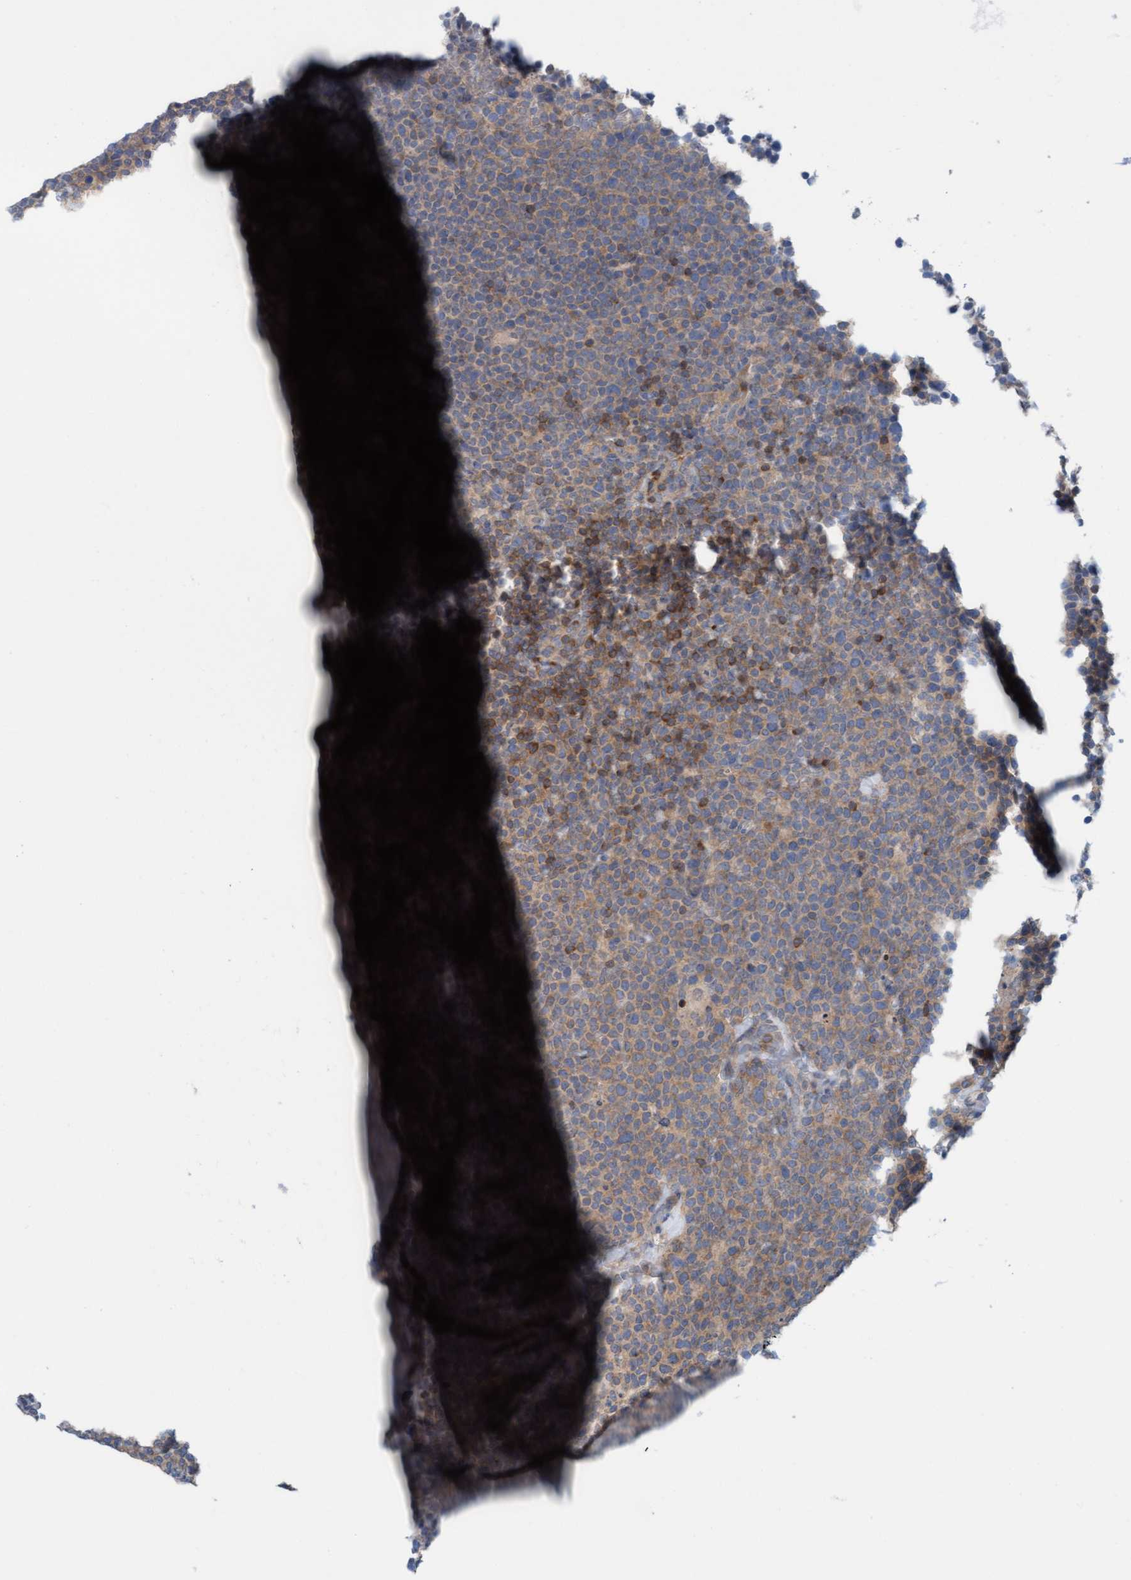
{"staining": {"intensity": "moderate", "quantity": ">75%", "location": "cytoplasmic/membranous"}, "tissue": "lymphoma", "cell_type": "Tumor cells", "image_type": "cancer", "snomed": [{"axis": "morphology", "description": "Malignant lymphoma, non-Hodgkin's type, High grade"}, {"axis": "topography", "description": "Lymph node"}], "caption": "A medium amount of moderate cytoplasmic/membranous staining is present in approximately >75% of tumor cells in malignant lymphoma, non-Hodgkin's type (high-grade) tissue. (brown staining indicates protein expression, while blue staining denotes nuclei).", "gene": "KLHL25", "patient": {"sex": "male", "age": 61}}